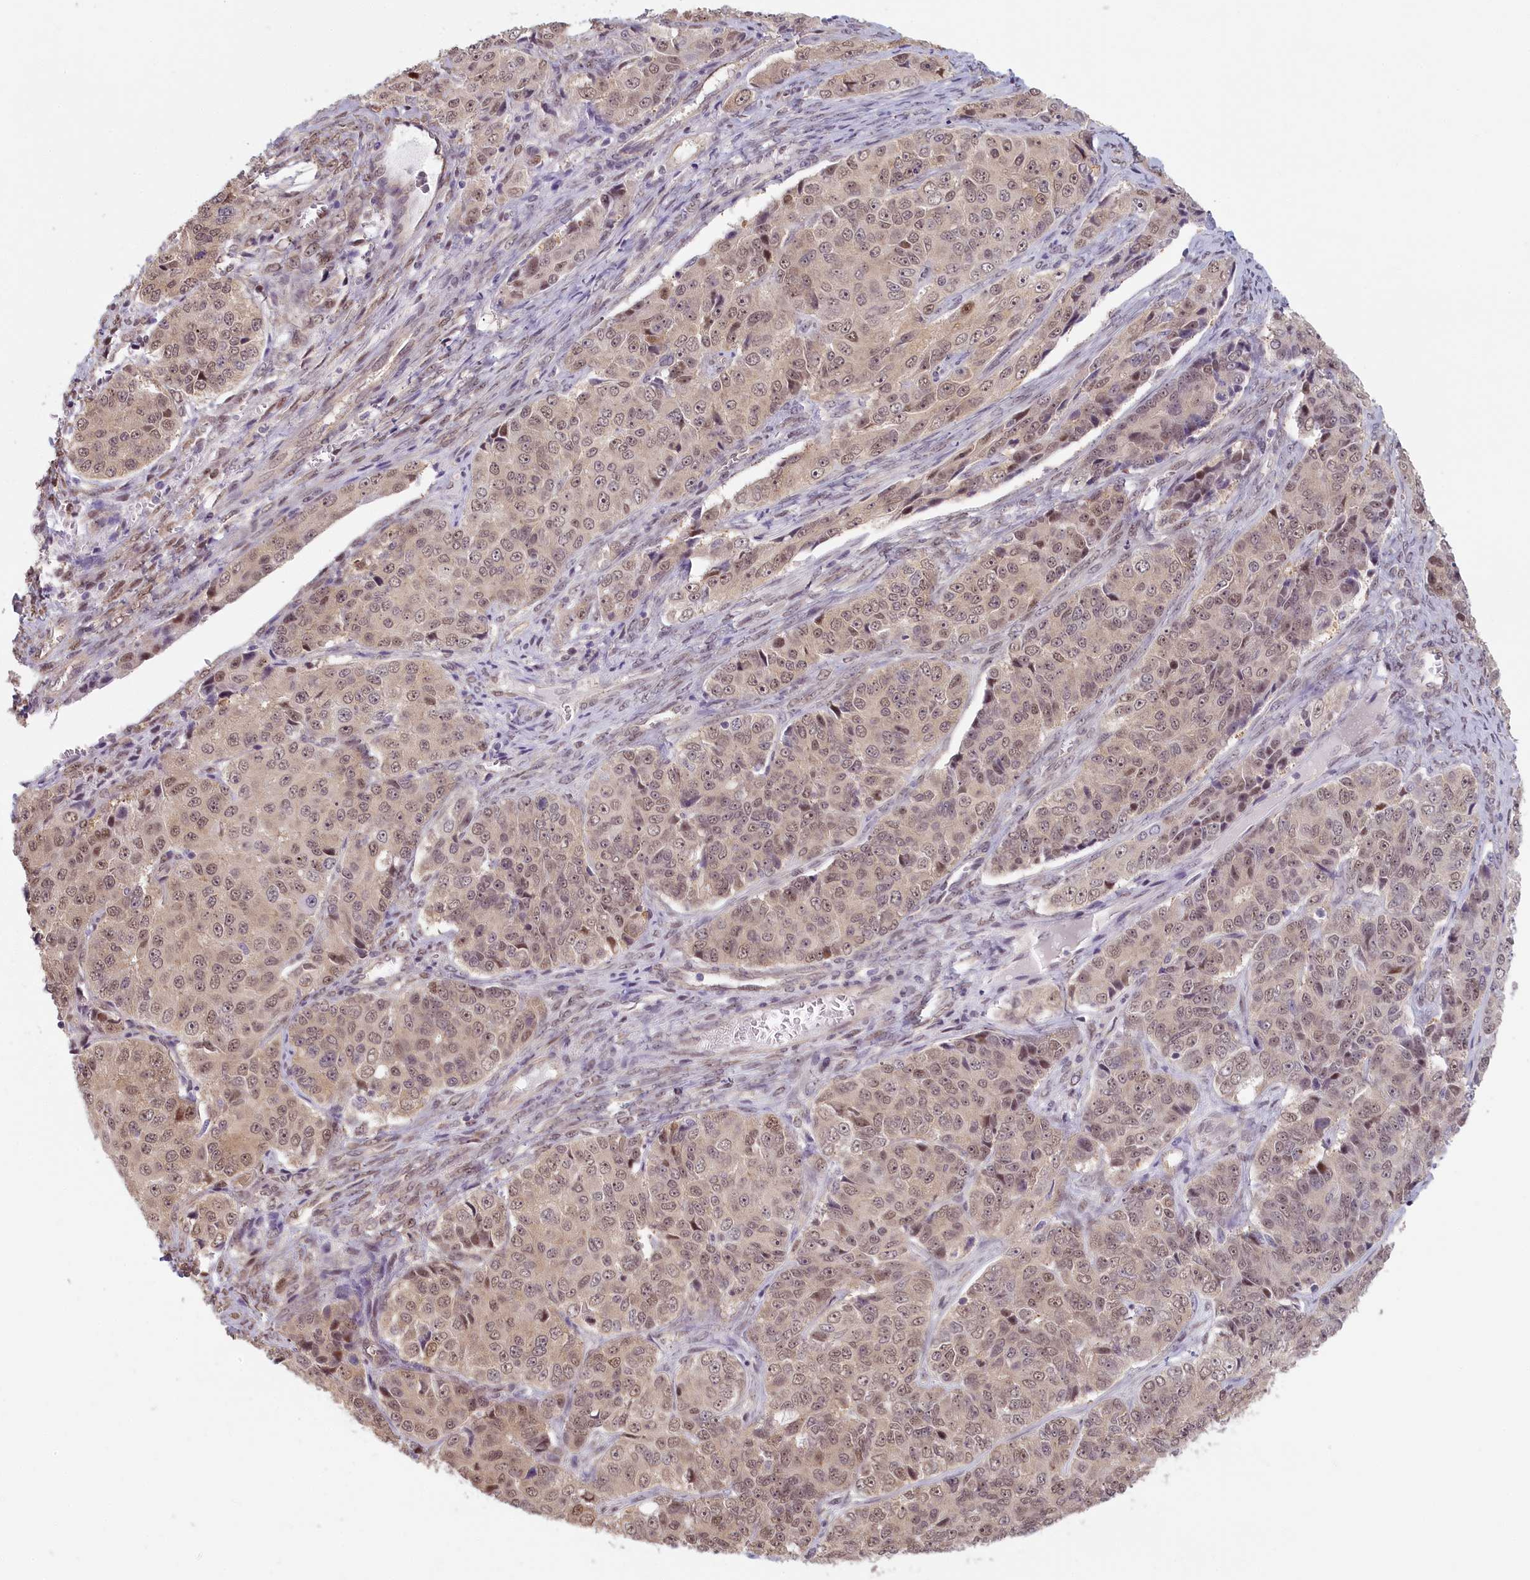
{"staining": {"intensity": "weak", "quantity": ">75%", "location": "nuclear"}, "tissue": "ovarian cancer", "cell_type": "Tumor cells", "image_type": "cancer", "snomed": [{"axis": "morphology", "description": "Carcinoma, endometroid"}, {"axis": "topography", "description": "Ovary"}], "caption": "Human ovarian cancer (endometroid carcinoma) stained with a brown dye reveals weak nuclear positive staining in about >75% of tumor cells.", "gene": "C19orf44", "patient": {"sex": "female", "age": 51}}